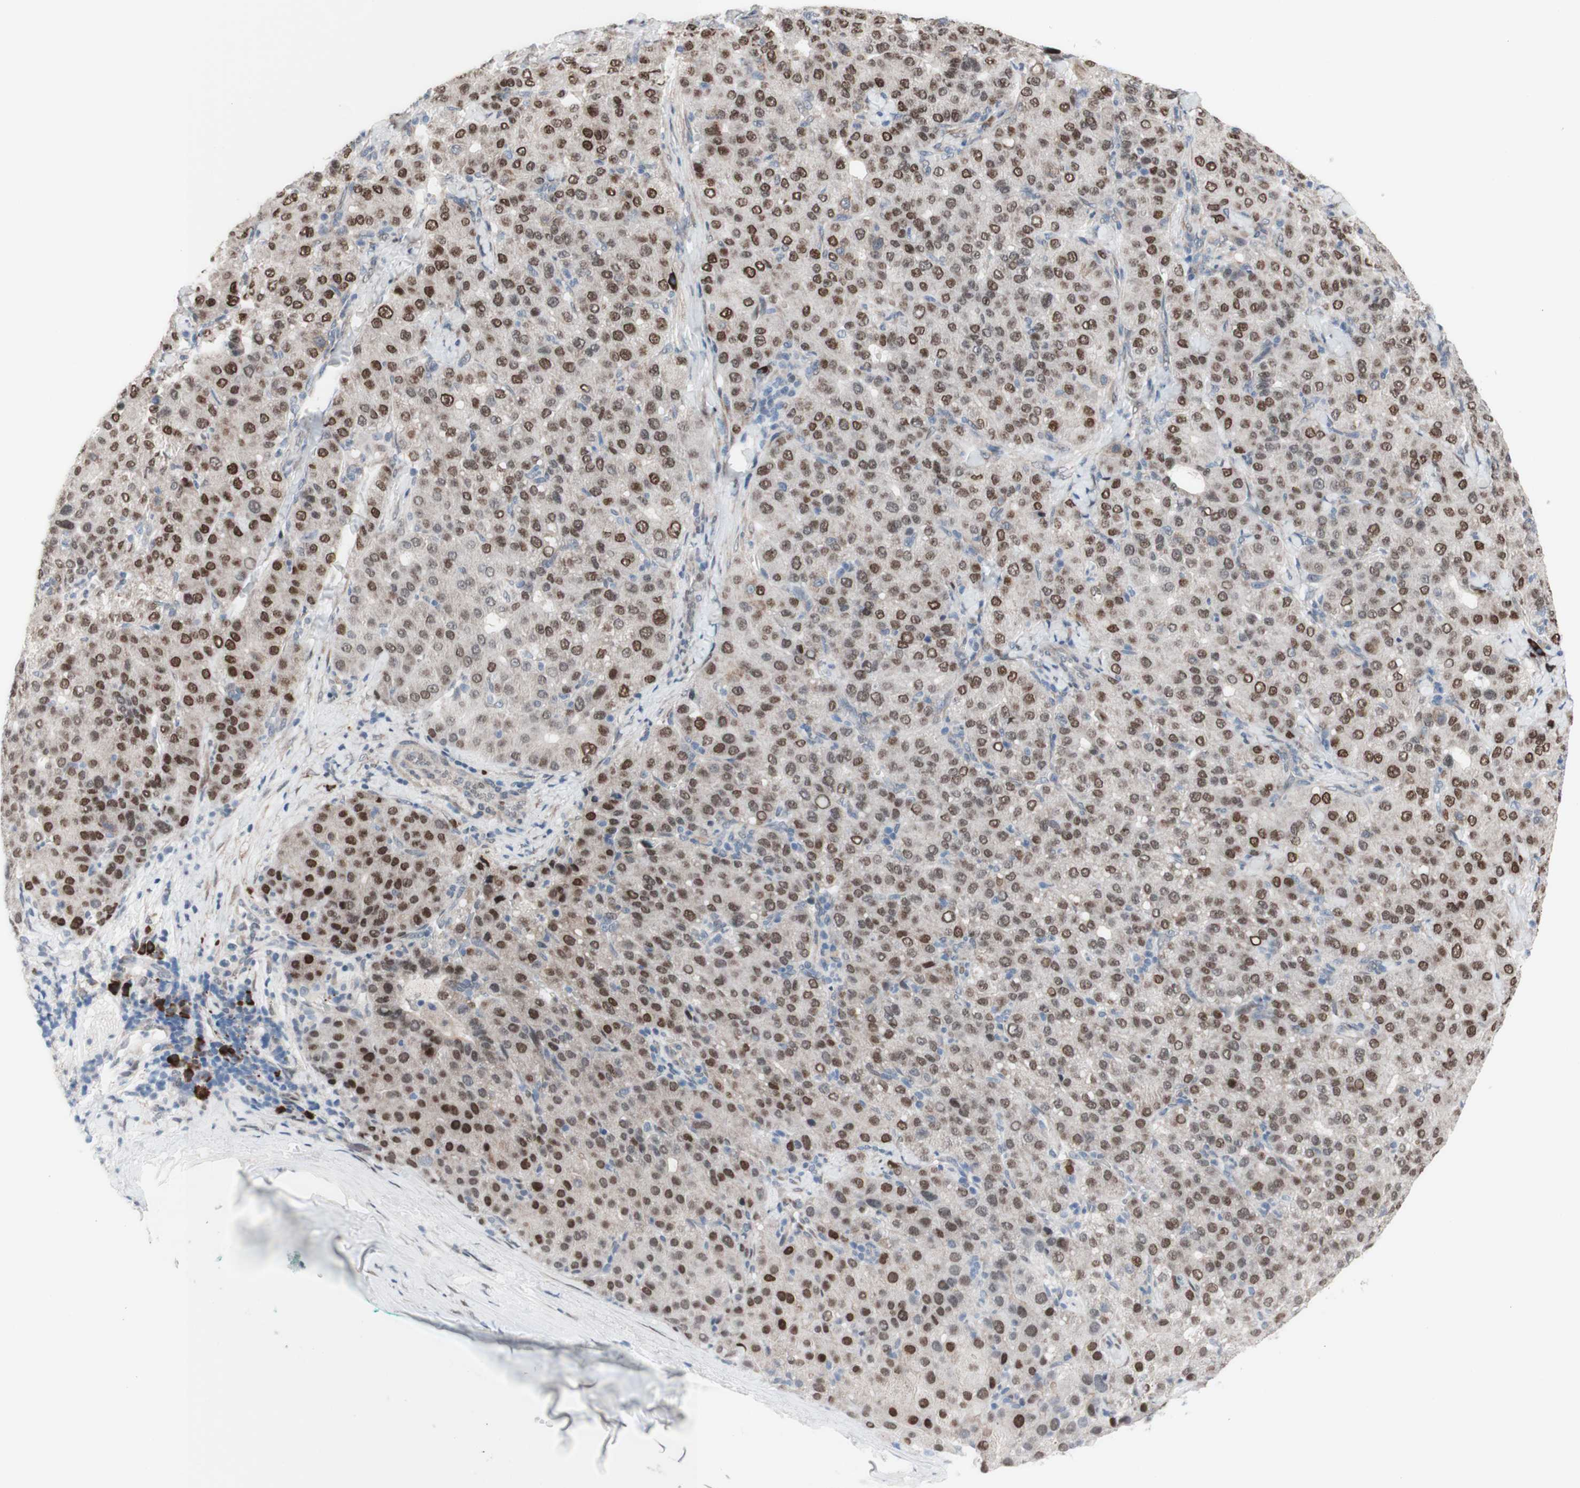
{"staining": {"intensity": "weak", "quantity": ">75%", "location": "nuclear"}, "tissue": "liver cancer", "cell_type": "Tumor cells", "image_type": "cancer", "snomed": [{"axis": "morphology", "description": "Carcinoma, Hepatocellular, NOS"}, {"axis": "topography", "description": "Liver"}], "caption": "Hepatocellular carcinoma (liver) was stained to show a protein in brown. There is low levels of weak nuclear staining in approximately >75% of tumor cells. (DAB IHC, brown staining for protein, blue staining for nuclei).", "gene": "PHTF2", "patient": {"sex": "male", "age": 65}}